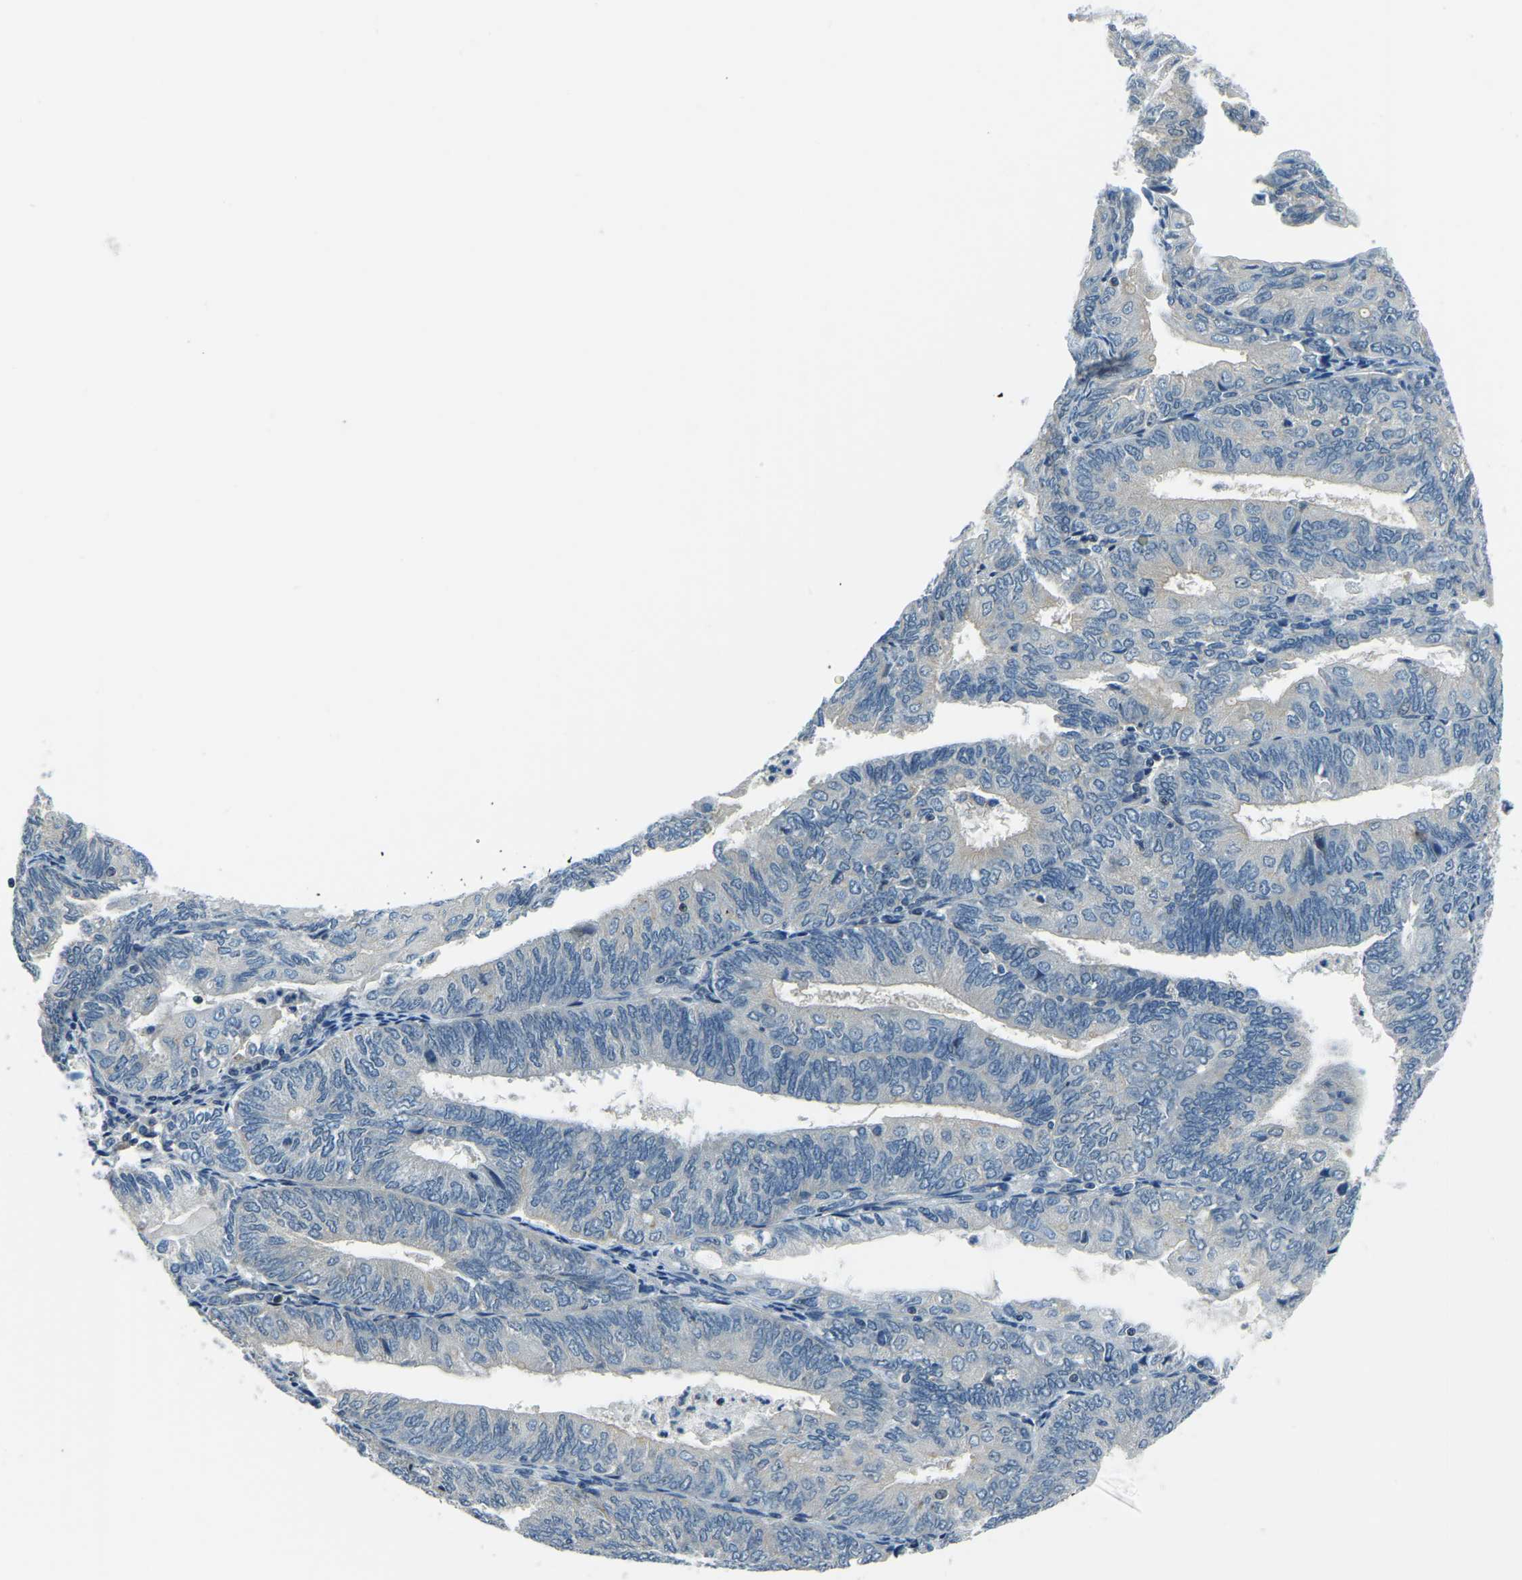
{"staining": {"intensity": "negative", "quantity": "none", "location": "none"}, "tissue": "endometrial cancer", "cell_type": "Tumor cells", "image_type": "cancer", "snomed": [{"axis": "morphology", "description": "Adenocarcinoma, NOS"}, {"axis": "topography", "description": "Endometrium"}], "caption": "This is a micrograph of immunohistochemistry staining of endometrial adenocarcinoma, which shows no expression in tumor cells.", "gene": "RRP1", "patient": {"sex": "female", "age": 81}}